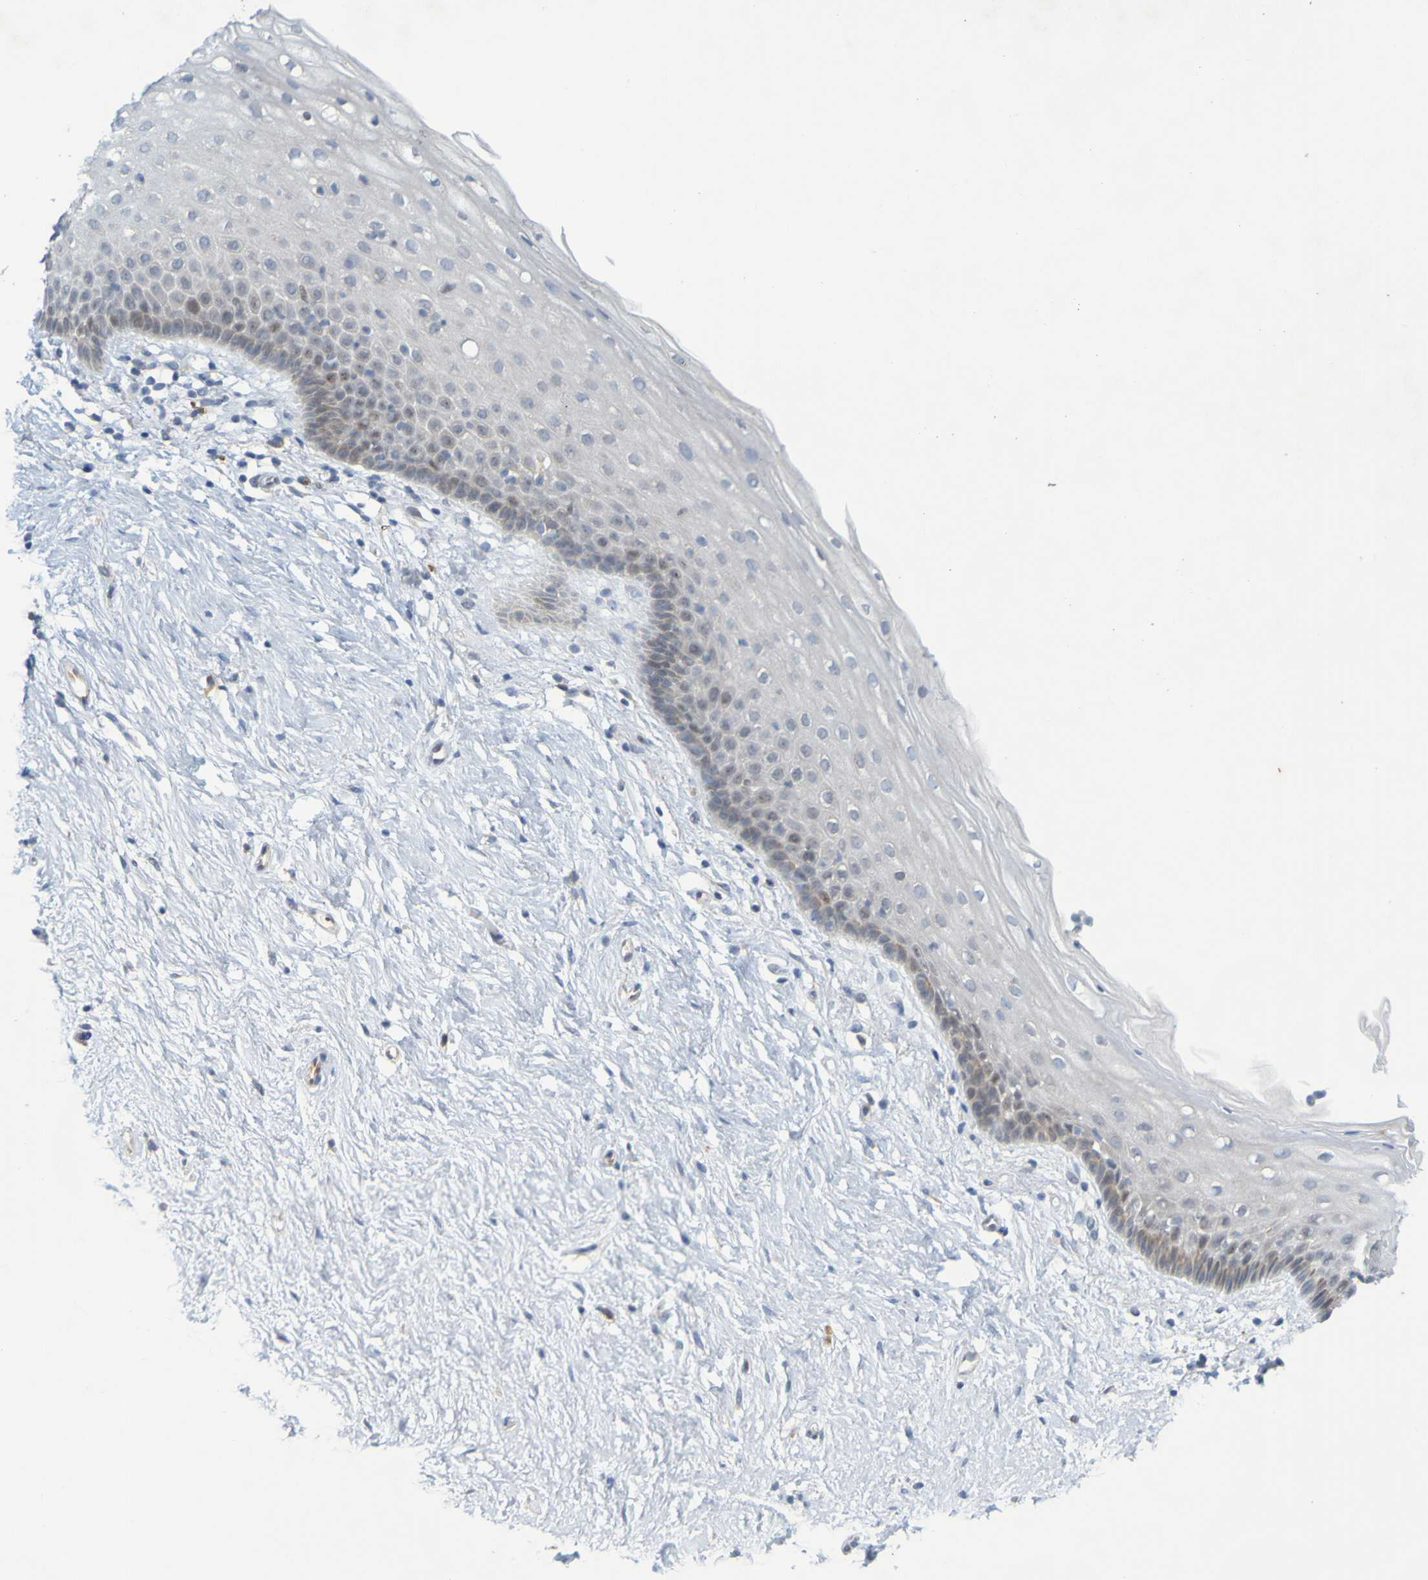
{"staining": {"intensity": "weak", "quantity": "<25%", "location": "cytoplasmic/membranous"}, "tissue": "vagina", "cell_type": "Squamous epithelial cells", "image_type": "normal", "snomed": [{"axis": "morphology", "description": "Normal tissue, NOS"}, {"axis": "topography", "description": "Vagina"}], "caption": "A histopathology image of vagina stained for a protein demonstrates no brown staining in squamous epithelial cells. Nuclei are stained in blue.", "gene": "MOGS", "patient": {"sex": "female", "age": 44}}